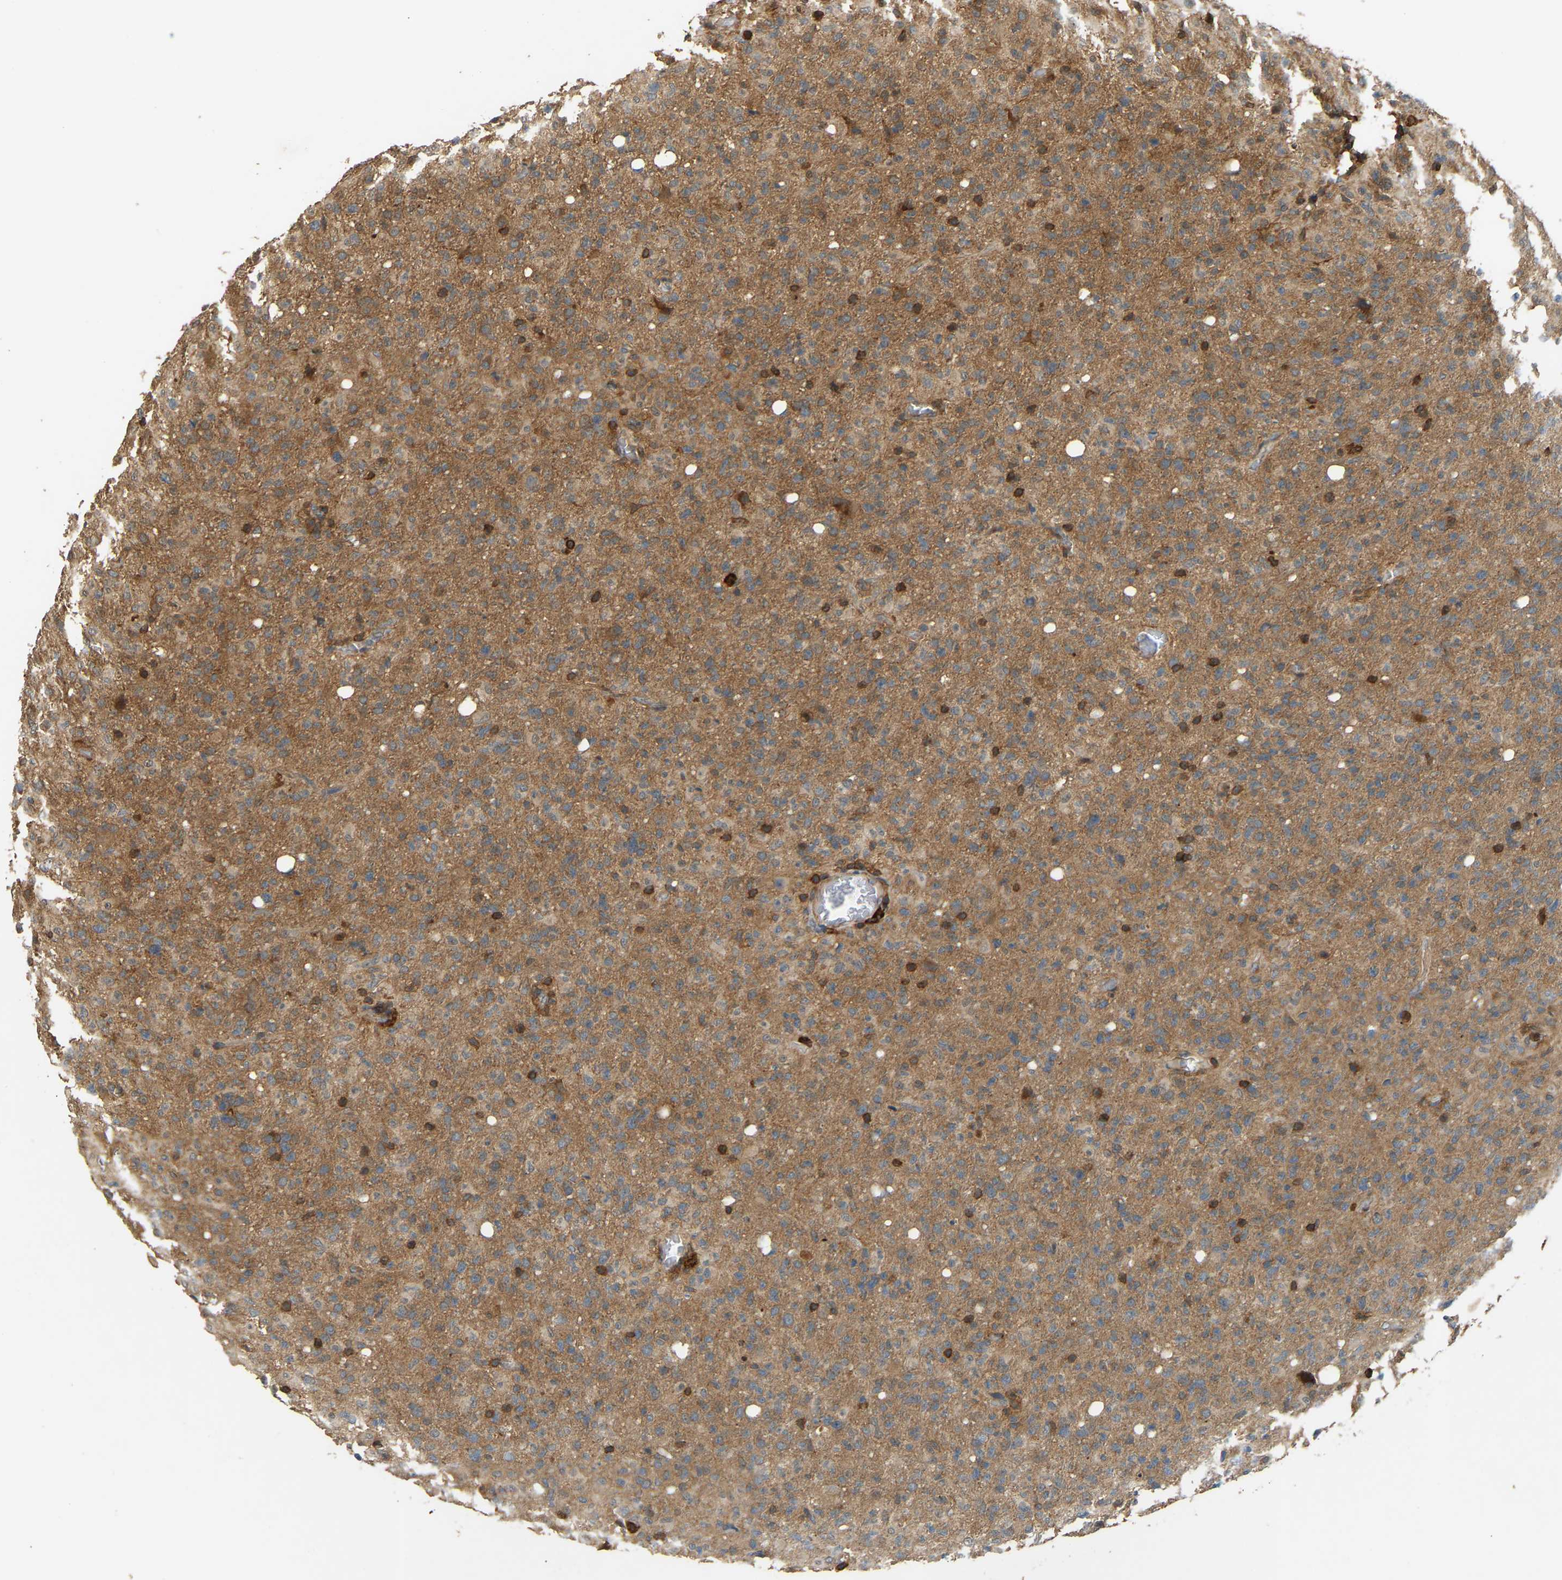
{"staining": {"intensity": "moderate", "quantity": ">75%", "location": "cytoplasmic/membranous"}, "tissue": "glioma", "cell_type": "Tumor cells", "image_type": "cancer", "snomed": [{"axis": "morphology", "description": "Glioma, malignant, High grade"}, {"axis": "topography", "description": "Brain"}], "caption": "Protein expression analysis of human glioma reveals moderate cytoplasmic/membranous expression in approximately >75% of tumor cells.", "gene": "GOPC", "patient": {"sex": "male", "age": 33}}